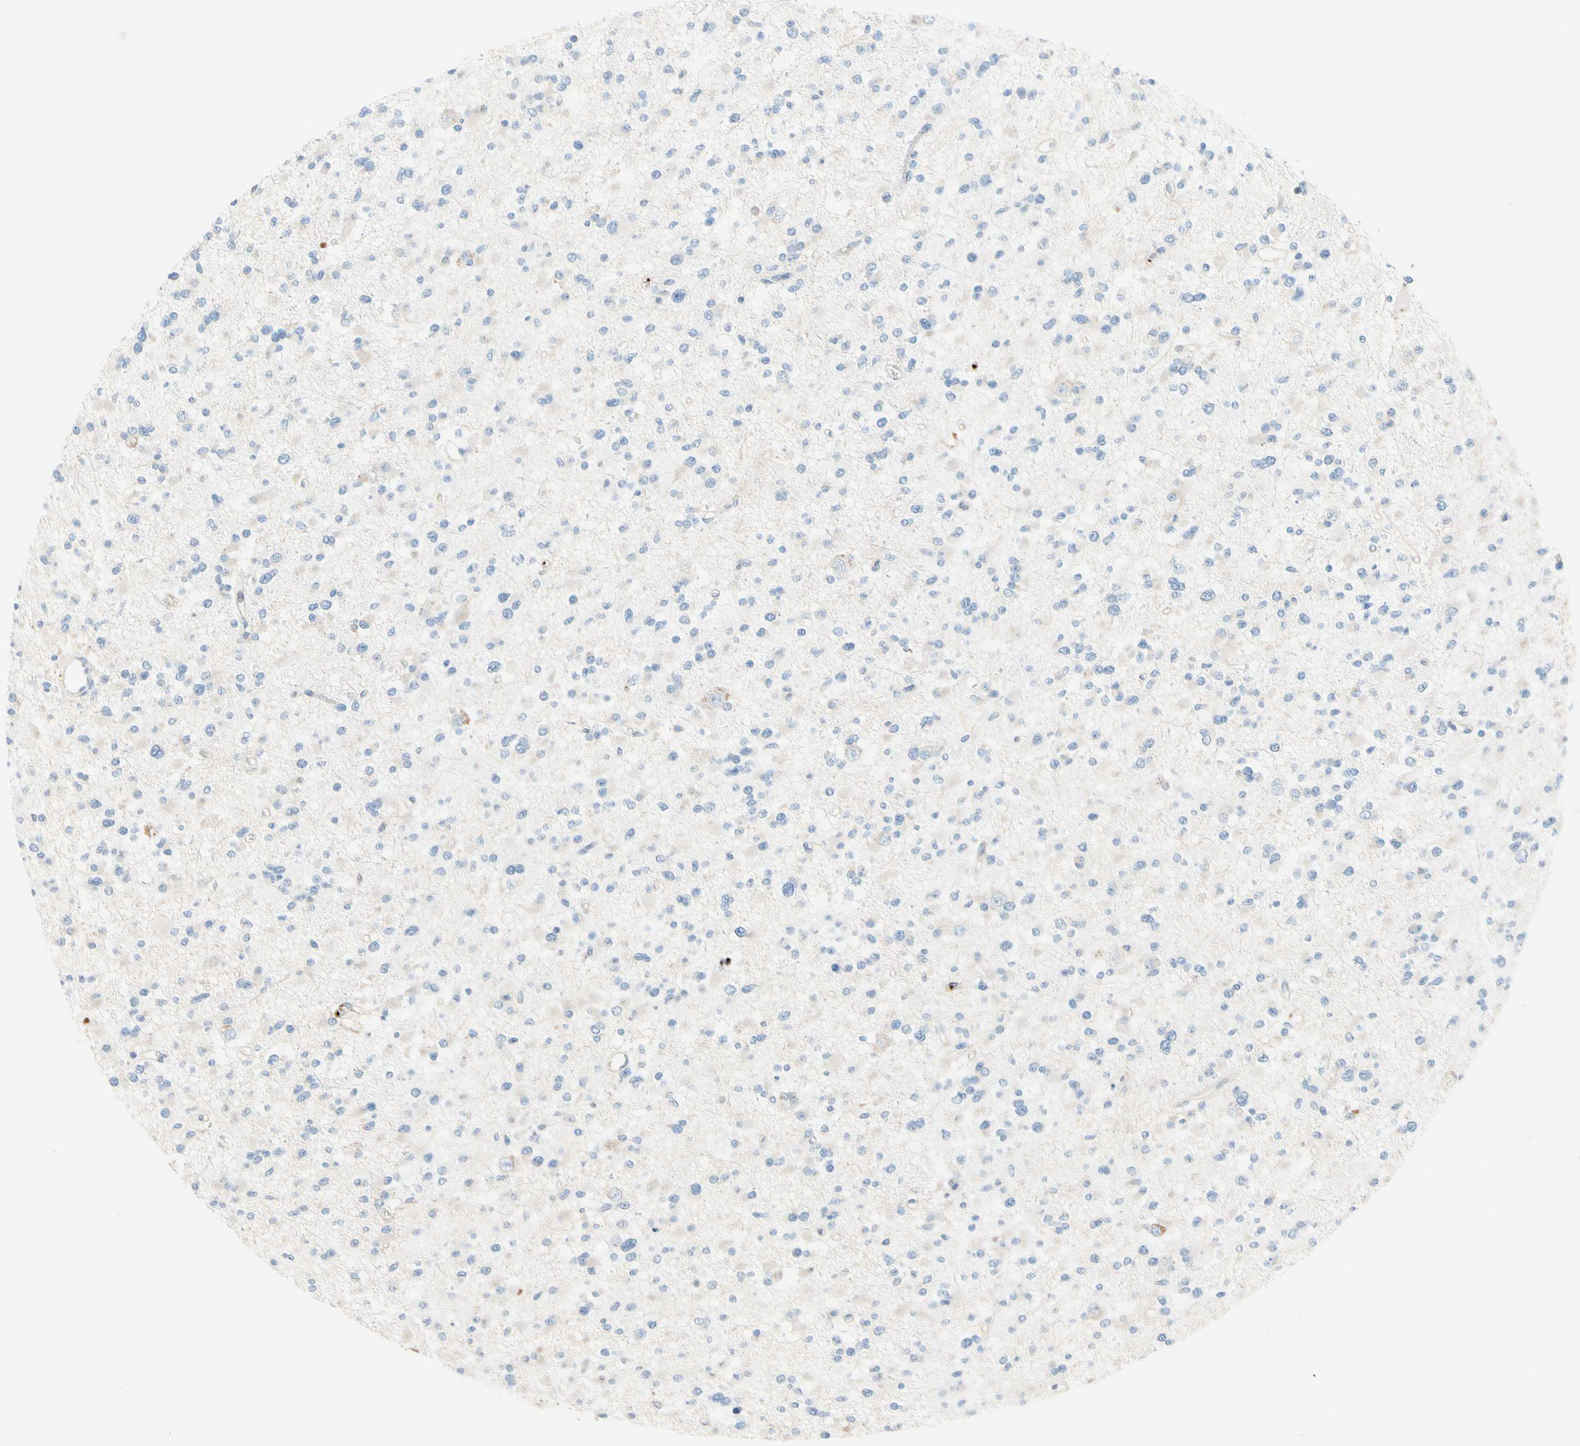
{"staining": {"intensity": "negative", "quantity": "none", "location": "none"}, "tissue": "glioma", "cell_type": "Tumor cells", "image_type": "cancer", "snomed": [{"axis": "morphology", "description": "Glioma, malignant, Low grade"}, {"axis": "topography", "description": "Brain"}], "caption": "Tumor cells are negative for brown protein staining in malignant glioma (low-grade). (DAB (3,3'-diaminobenzidine) immunohistochemistry with hematoxylin counter stain).", "gene": "PPBP", "patient": {"sex": "female", "age": 22}}